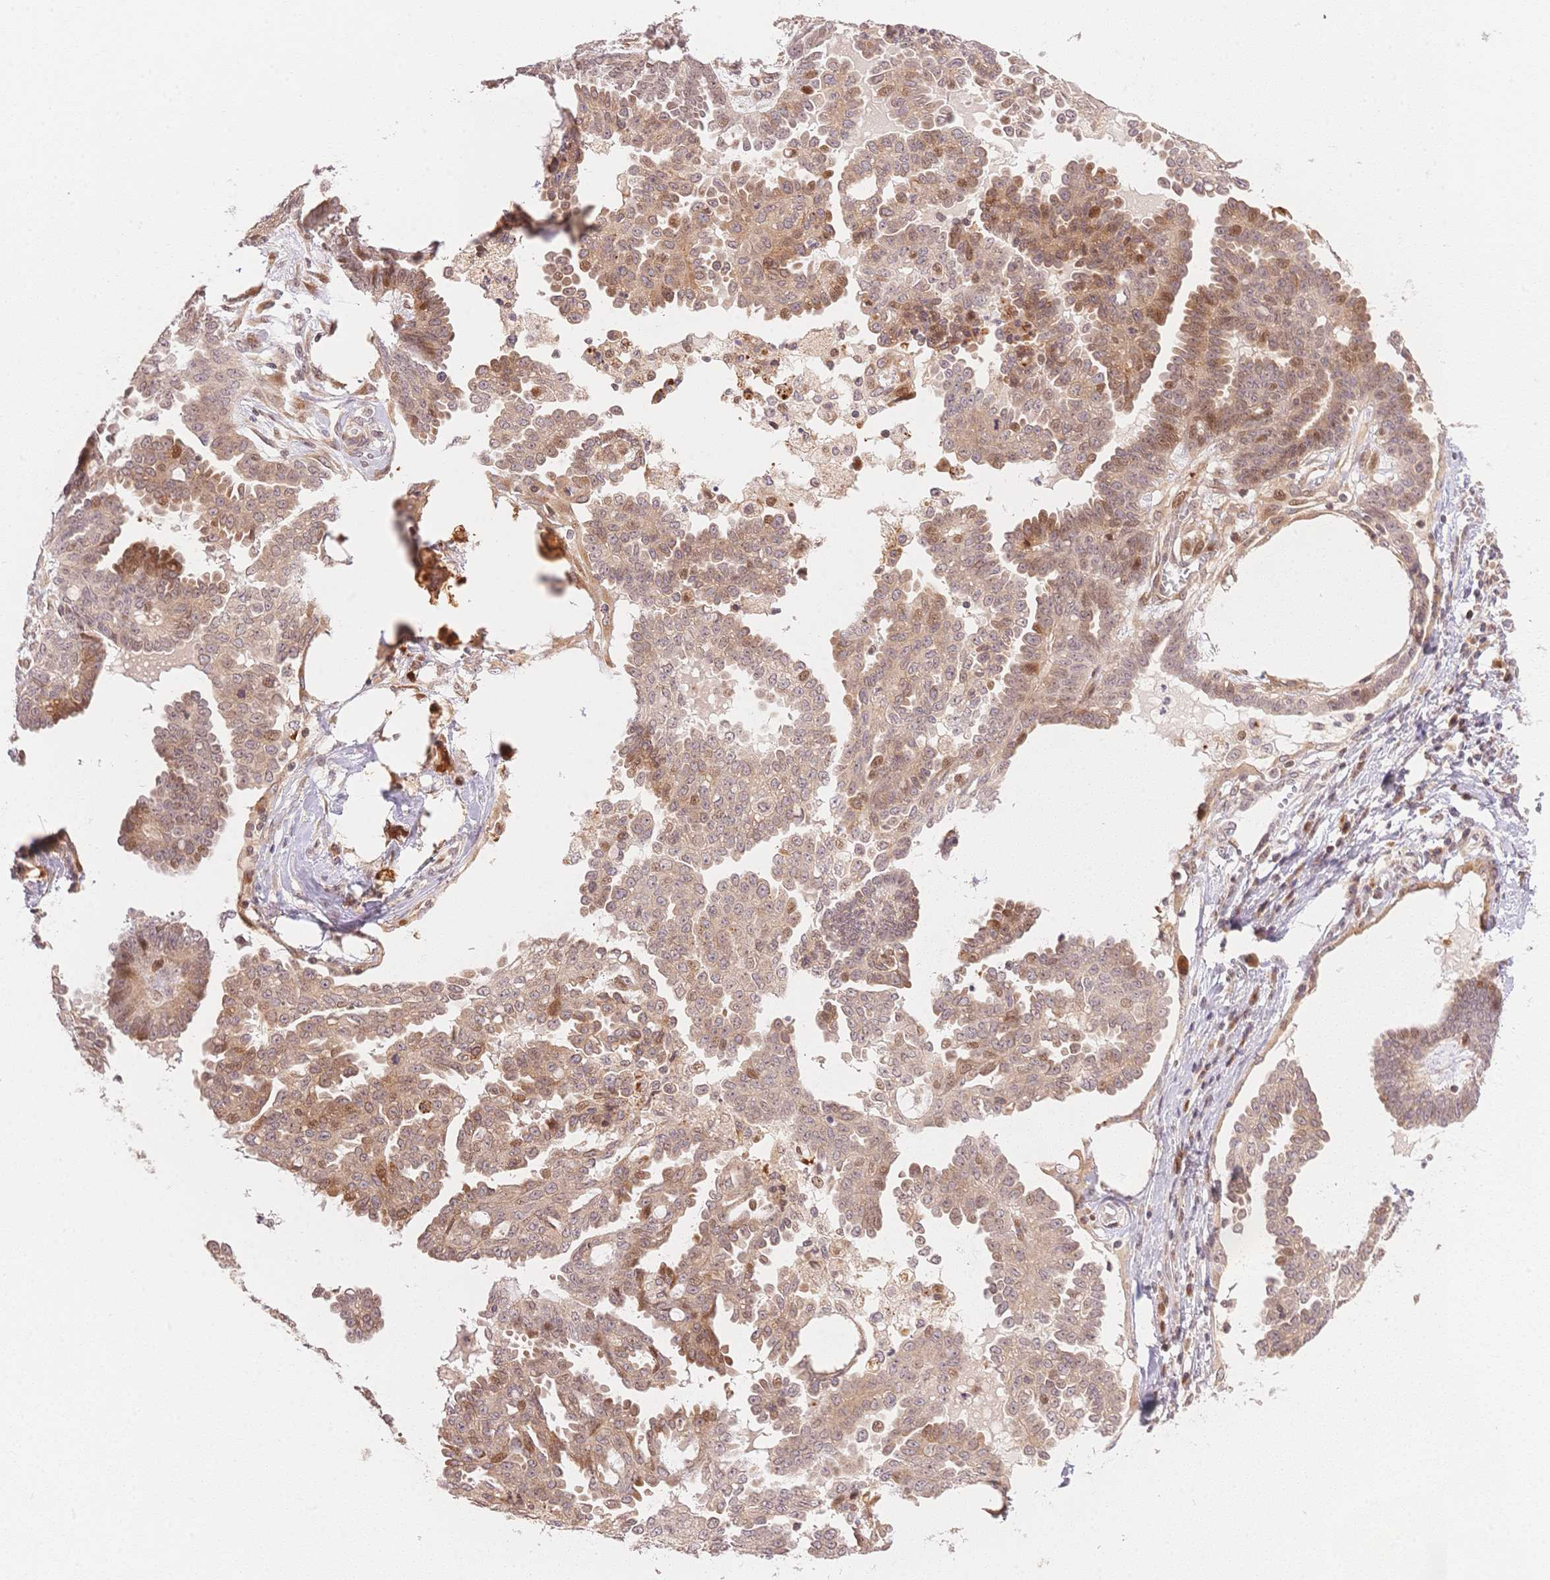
{"staining": {"intensity": "moderate", "quantity": ">75%", "location": "cytoplasmic/membranous,nuclear"}, "tissue": "ovarian cancer", "cell_type": "Tumor cells", "image_type": "cancer", "snomed": [{"axis": "morphology", "description": "Cystadenocarcinoma, serous, NOS"}, {"axis": "topography", "description": "Ovary"}], "caption": "A brown stain highlights moderate cytoplasmic/membranous and nuclear staining of a protein in ovarian serous cystadenocarcinoma tumor cells.", "gene": "STK39", "patient": {"sex": "female", "age": 71}}